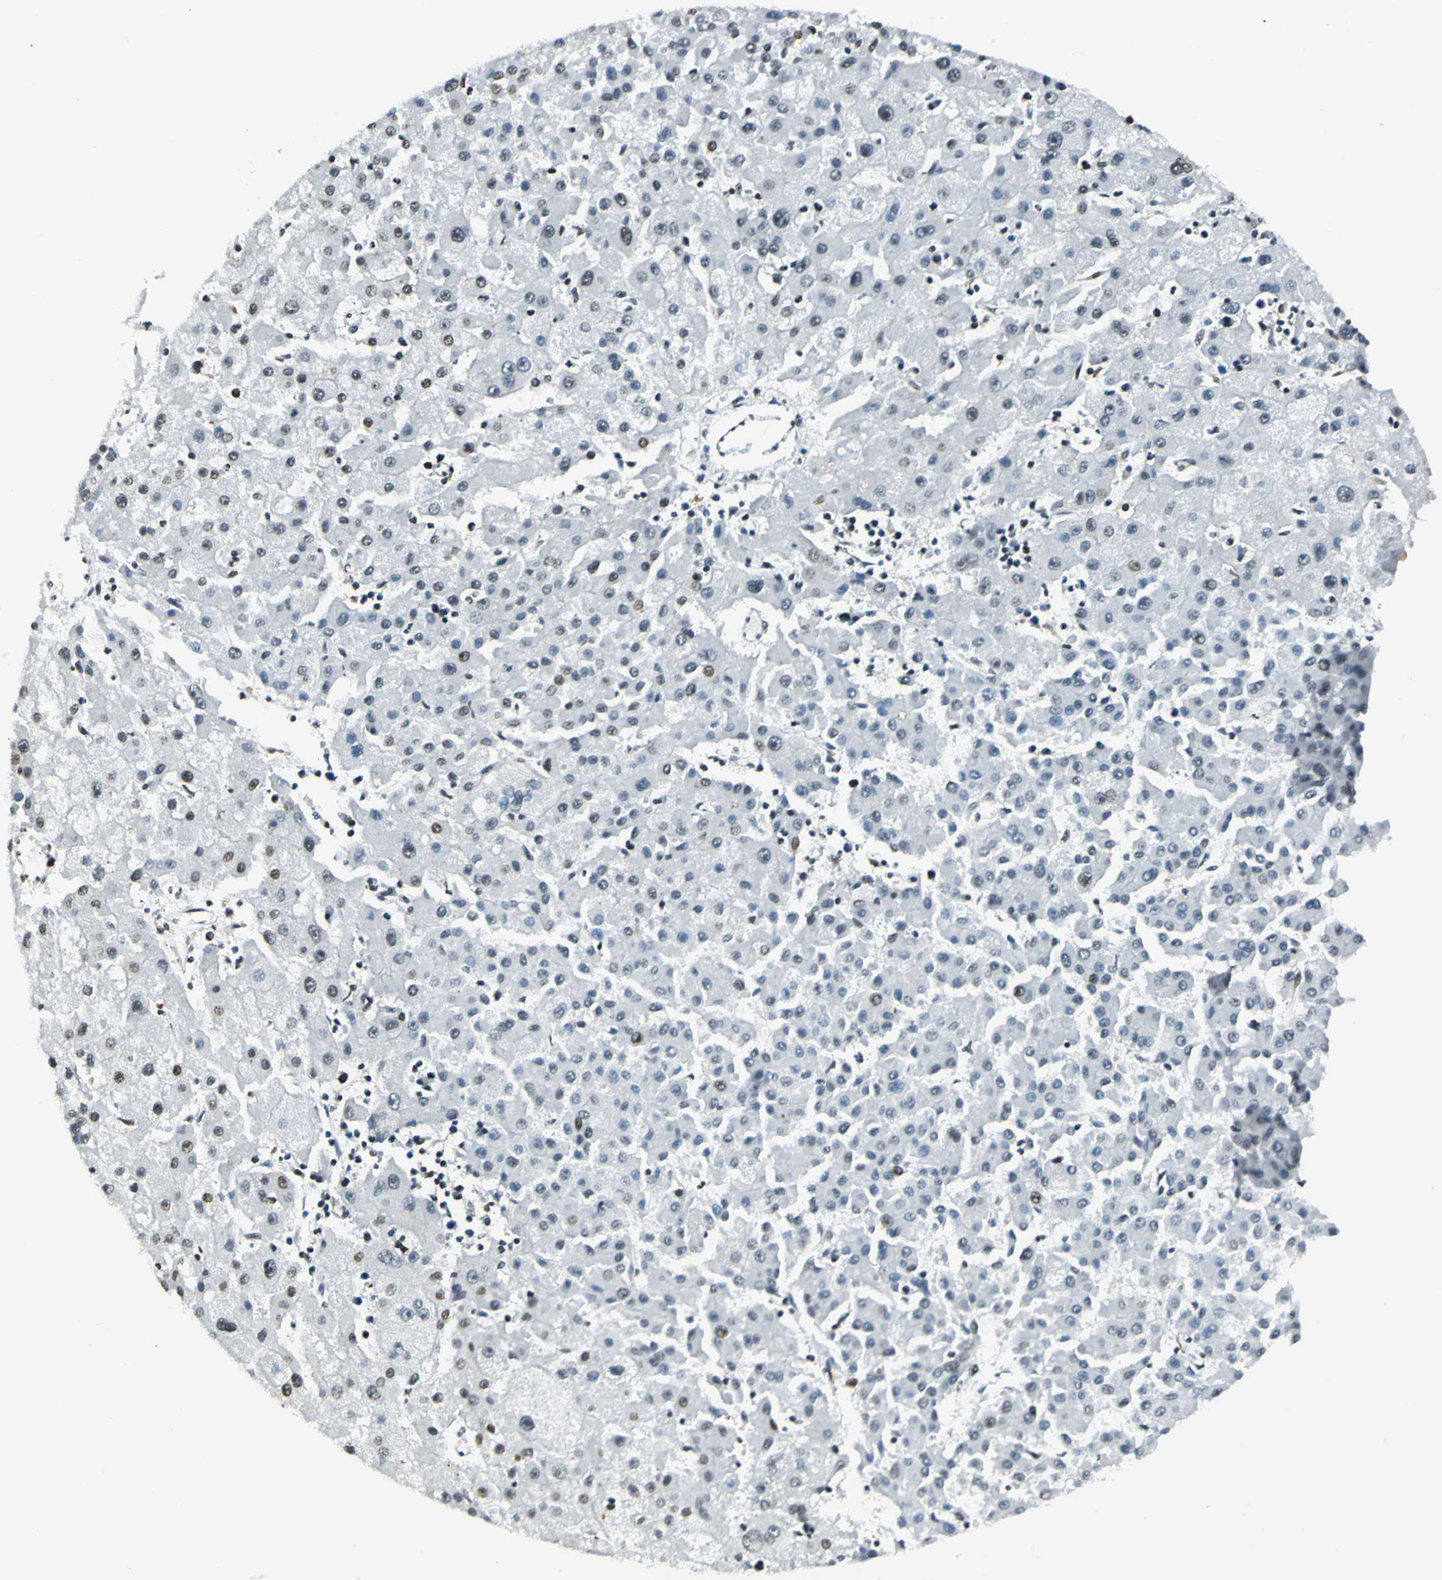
{"staining": {"intensity": "weak", "quantity": "<25%", "location": "nuclear"}, "tissue": "liver cancer", "cell_type": "Tumor cells", "image_type": "cancer", "snomed": [{"axis": "morphology", "description": "Carcinoma, Hepatocellular, NOS"}, {"axis": "topography", "description": "Liver"}], "caption": "Immunohistochemistry histopathology image of human liver cancer stained for a protein (brown), which shows no staining in tumor cells.", "gene": "MCM4", "patient": {"sex": "male", "age": 72}}